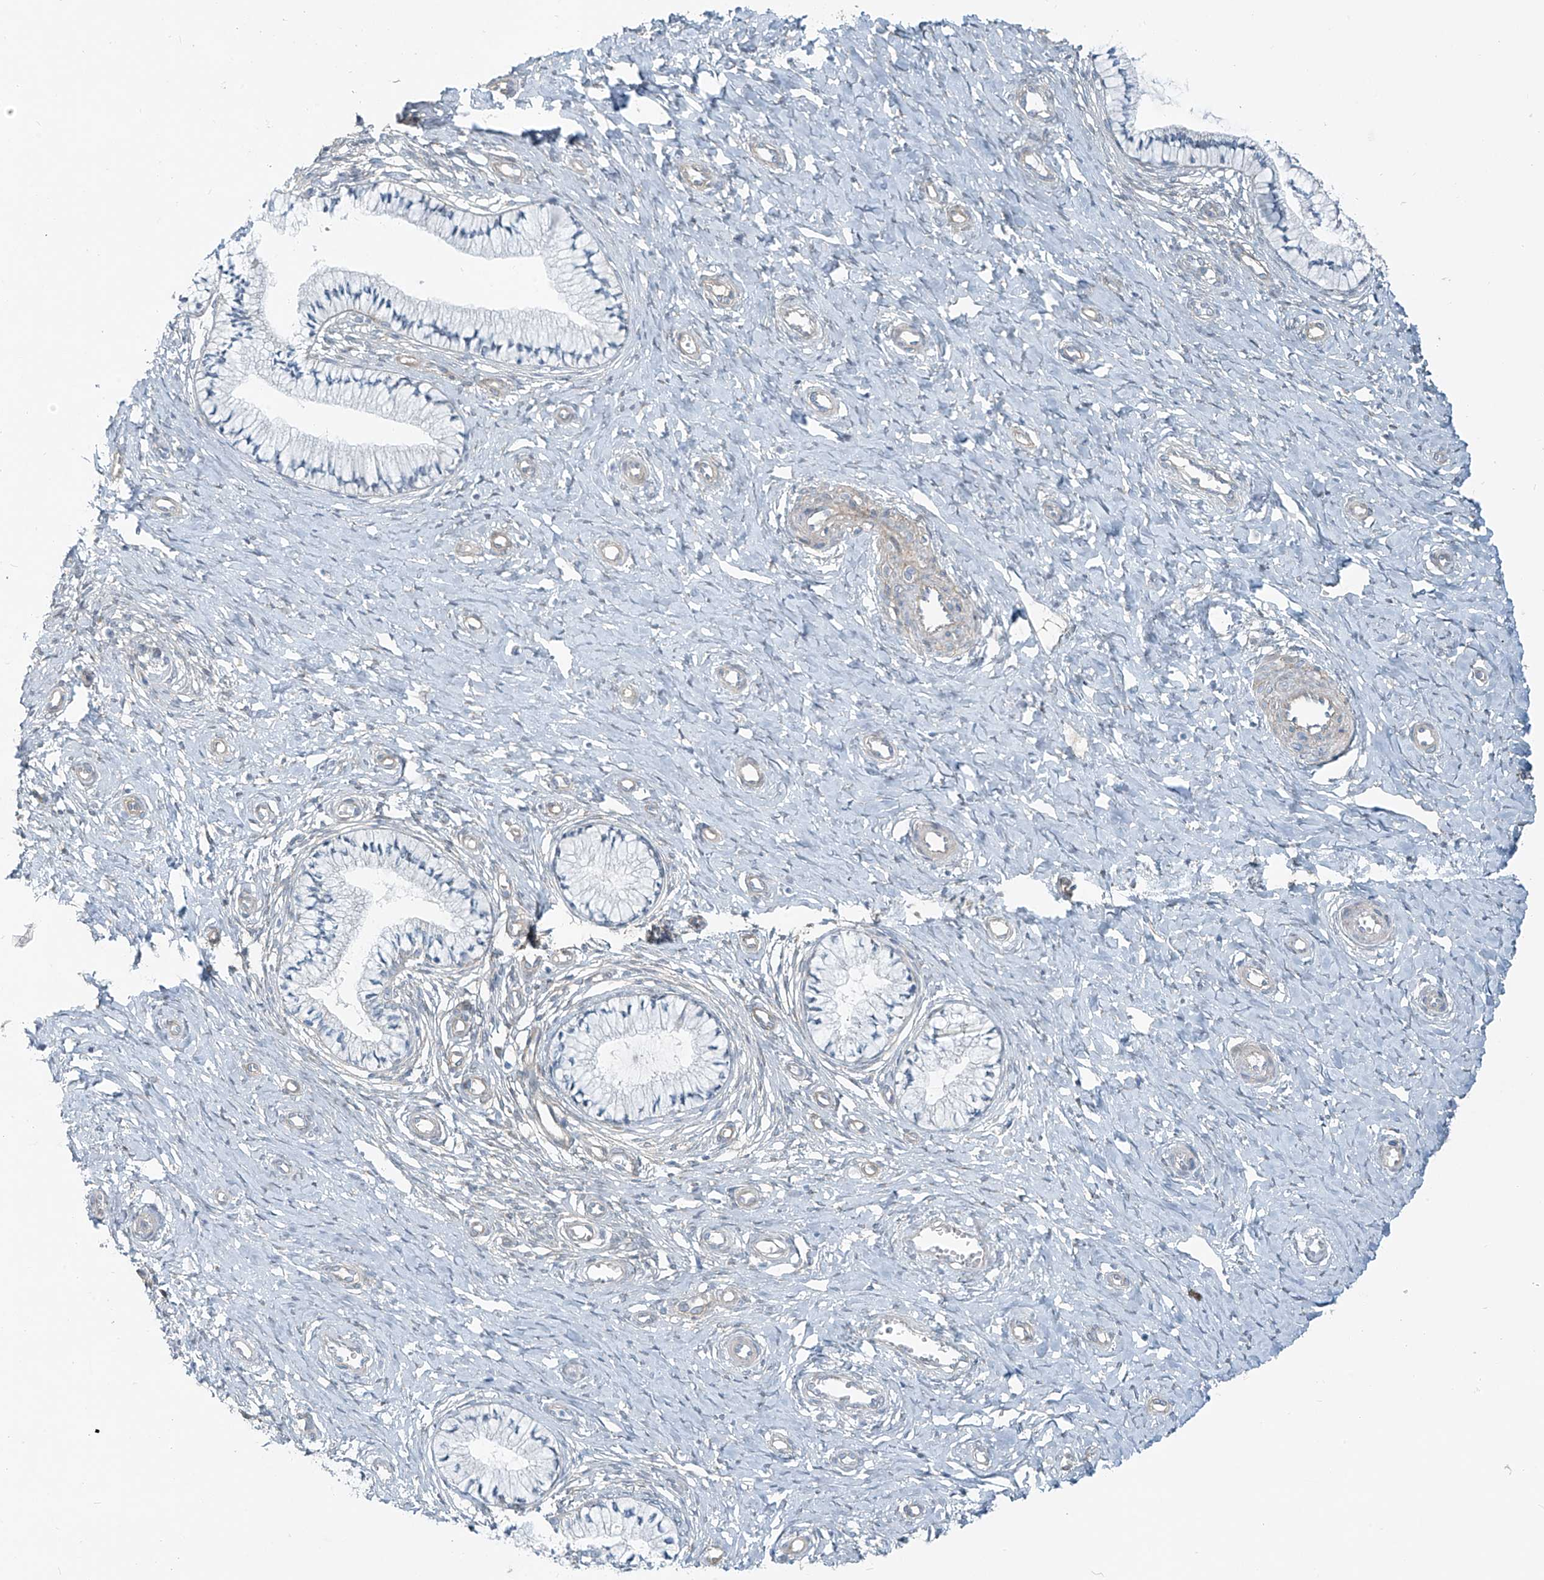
{"staining": {"intensity": "negative", "quantity": "none", "location": "none"}, "tissue": "cervix", "cell_type": "Glandular cells", "image_type": "normal", "snomed": [{"axis": "morphology", "description": "Normal tissue, NOS"}, {"axis": "topography", "description": "Cervix"}], "caption": "This is an IHC image of benign human cervix. There is no expression in glandular cells.", "gene": "TNS2", "patient": {"sex": "female", "age": 36}}